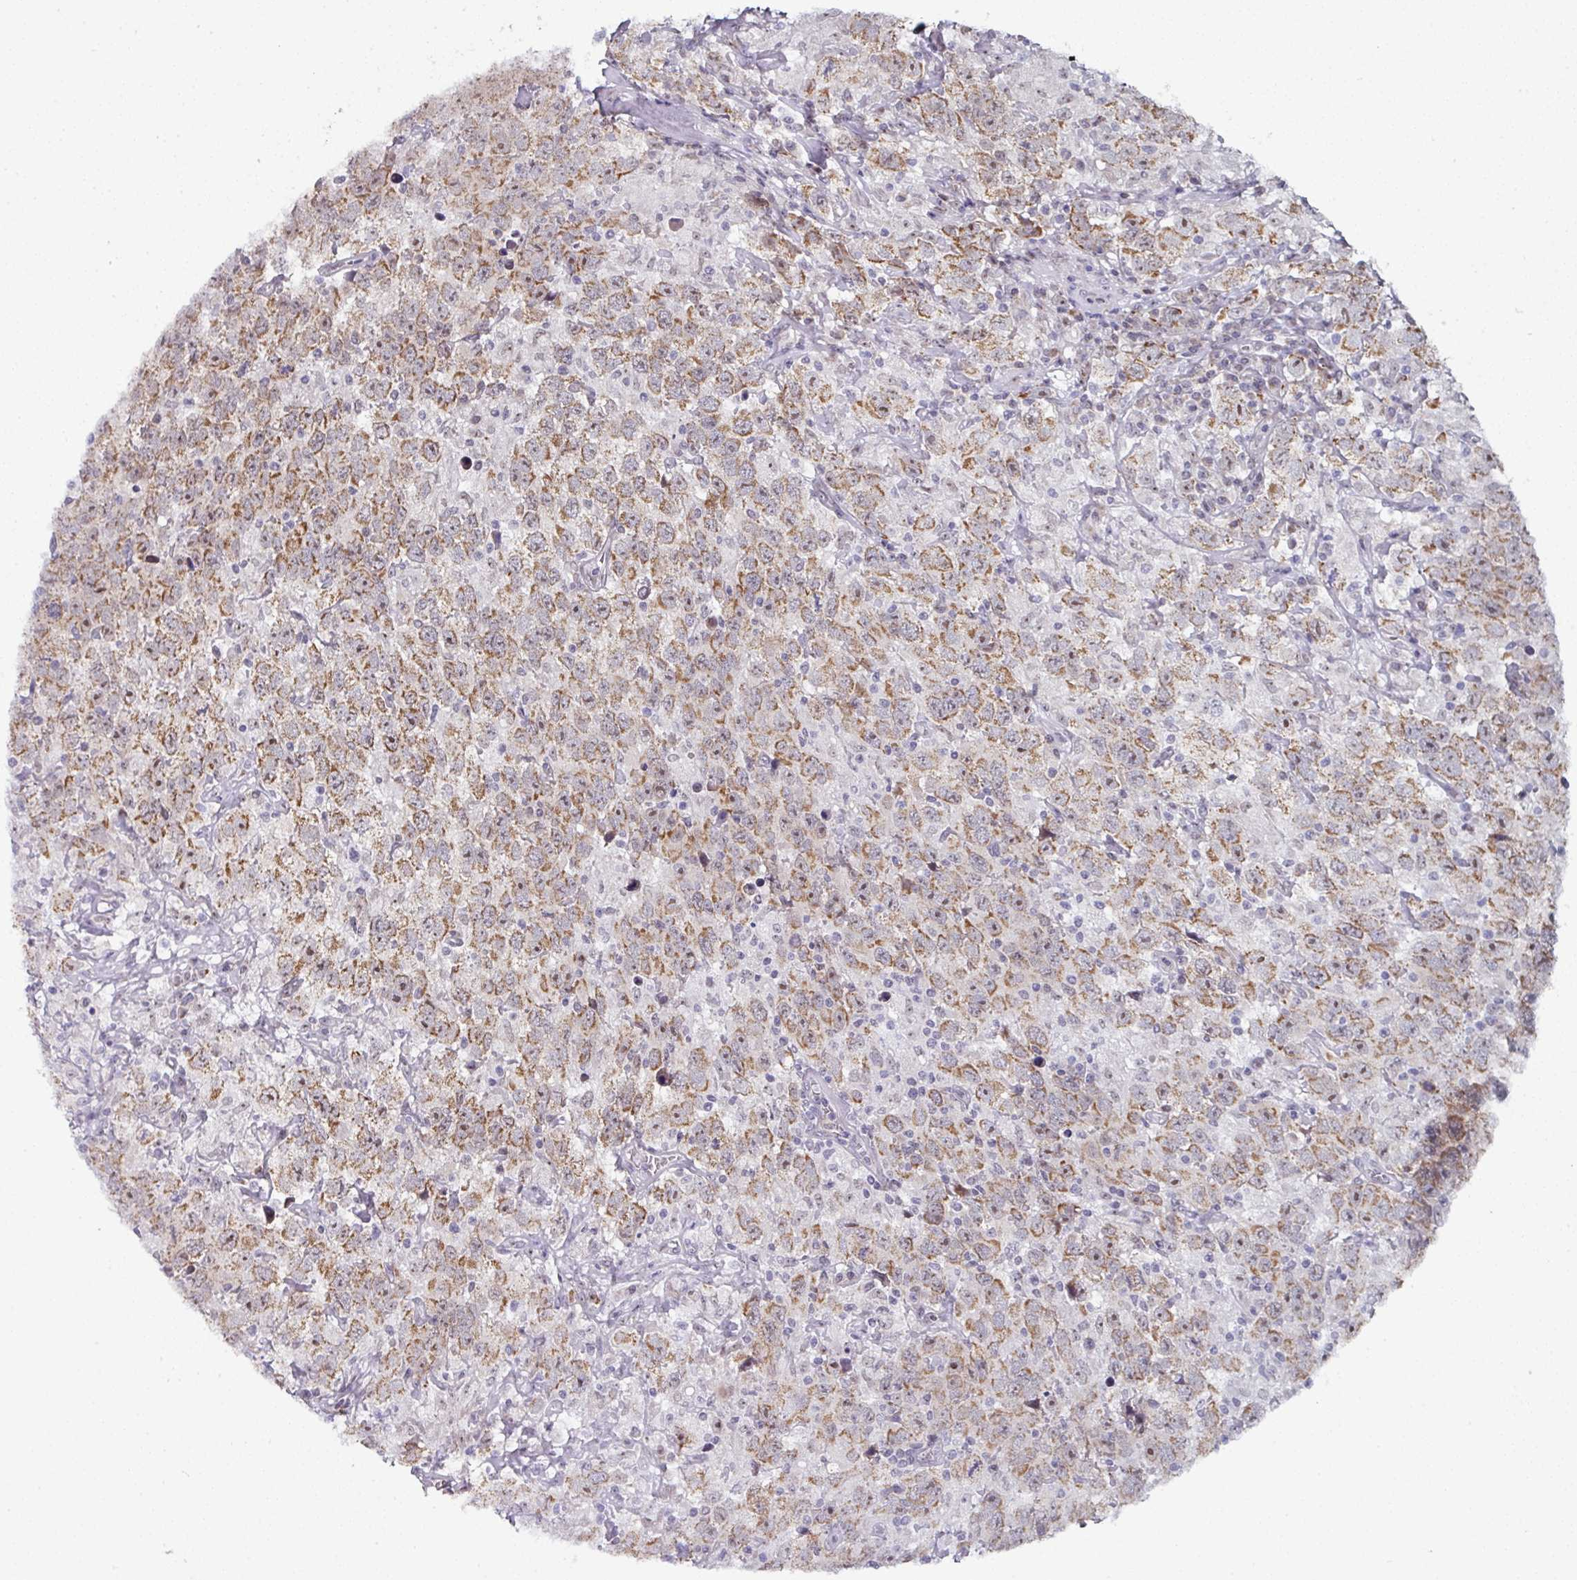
{"staining": {"intensity": "moderate", "quantity": ">75%", "location": "cytoplasmic/membranous,nuclear"}, "tissue": "testis cancer", "cell_type": "Tumor cells", "image_type": "cancer", "snomed": [{"axis": "morphology", "description": "Seminoma, NOS"}, {"axis": "topography", "description": "Testis"}], "caption": "DAB (3,3'-diaminobenzidine) immunohistochemical staining of seminoma (testis) reveals moderate cytoplasmic/membranous and nuclear protein expression in about >75% of tumor cells.", "gene": "NACC2", "patient": {"sex": "male", "age": 41}}